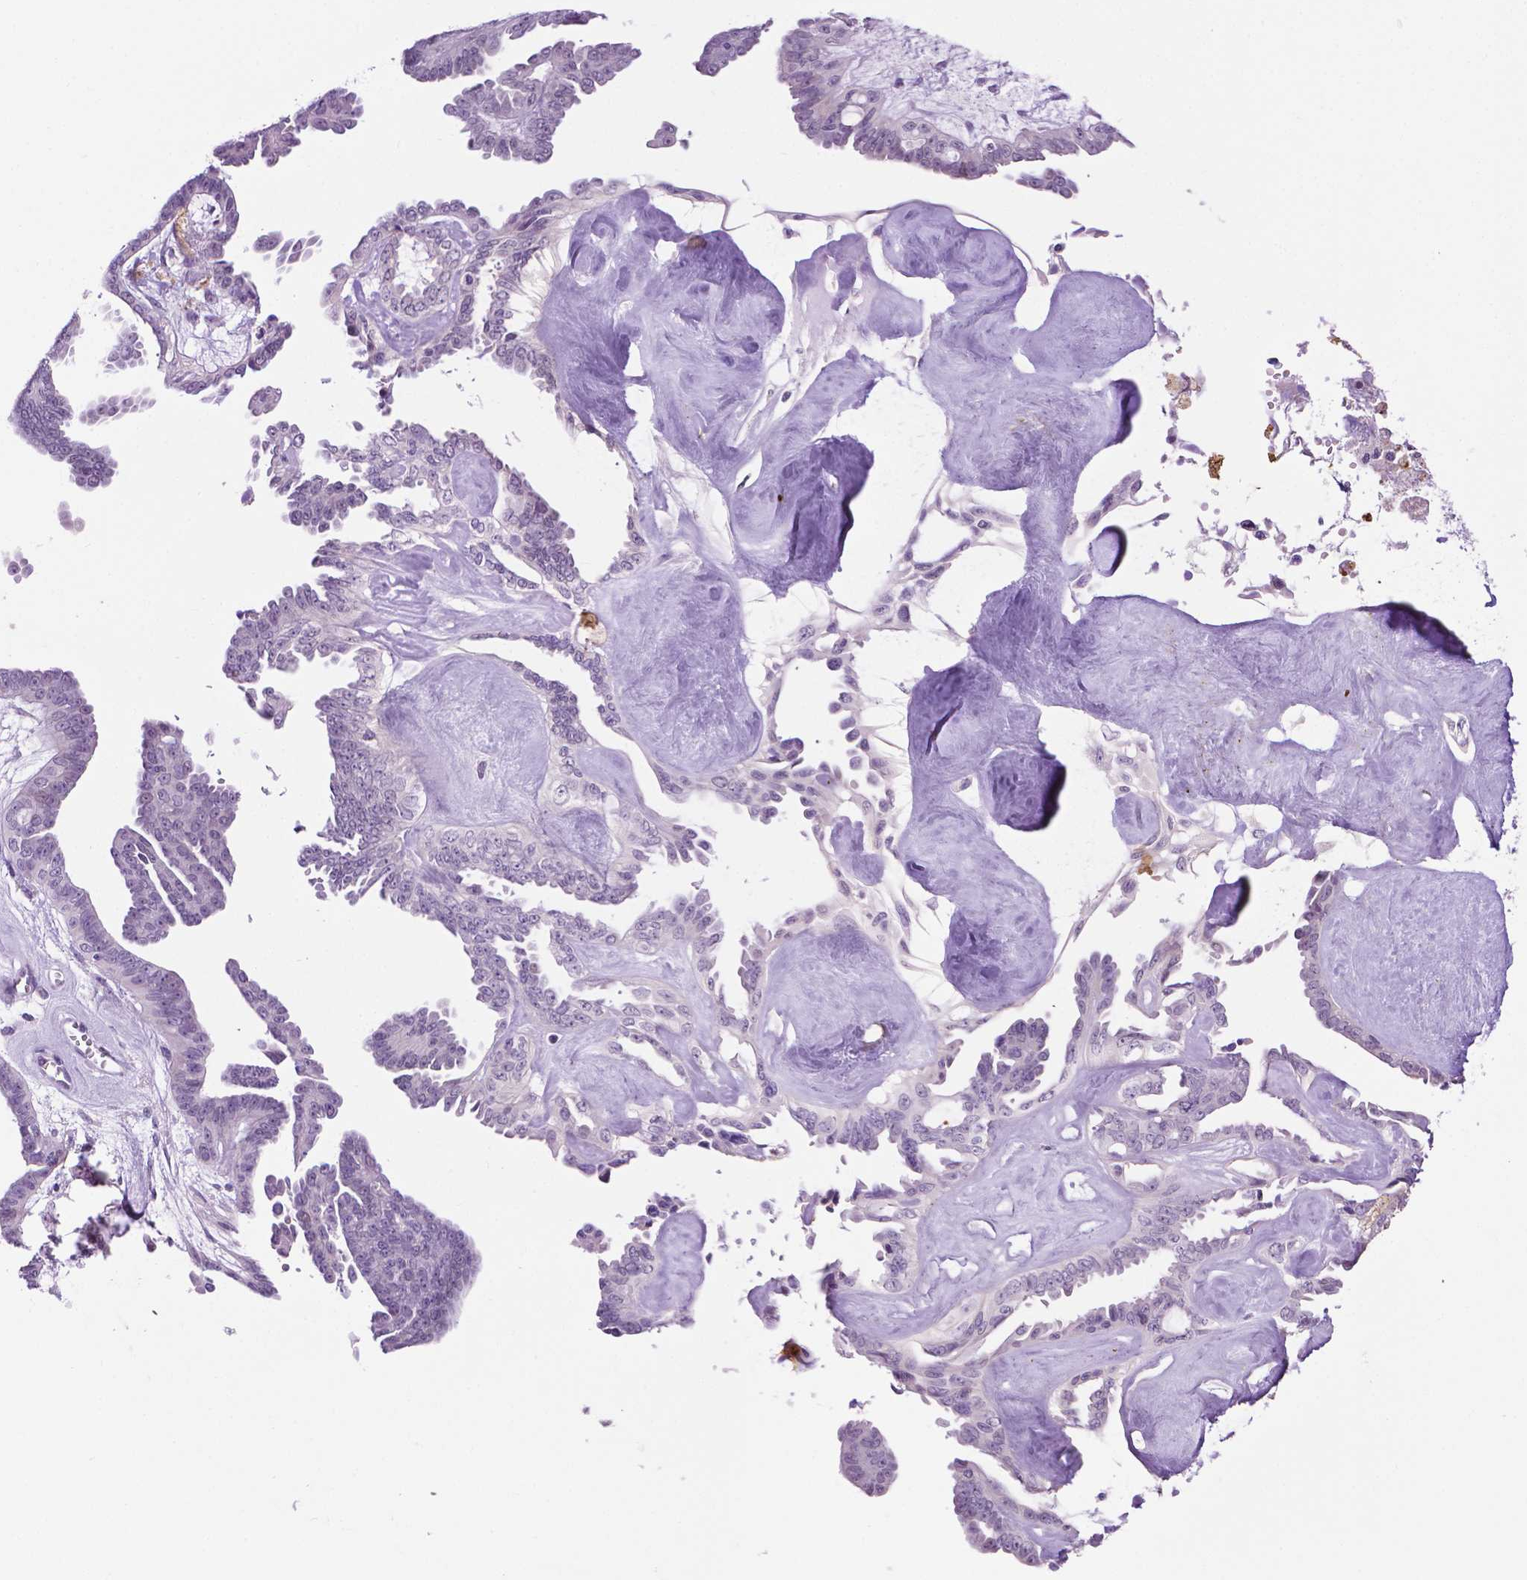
{"staining": {"intensity": "negative", "quantity": "none", "location": "none"}, "tissue": "ovarian cancer", "cell_type": "Tumor cells", "image_type": "cancer", "snomed": [{"axis": "morphology", "description": "Cystadenocarcinoma, serous, NOS"}, {"axis": "topography", "description": "Ovary"}], "caption": "An immunohistochemistry (IHC) image of ovarian cancer is shown. There is no staining in tumor cells of ovarian cancer.", "gene": "MMP27", "patient": {"sex": "female", "age": 71}}